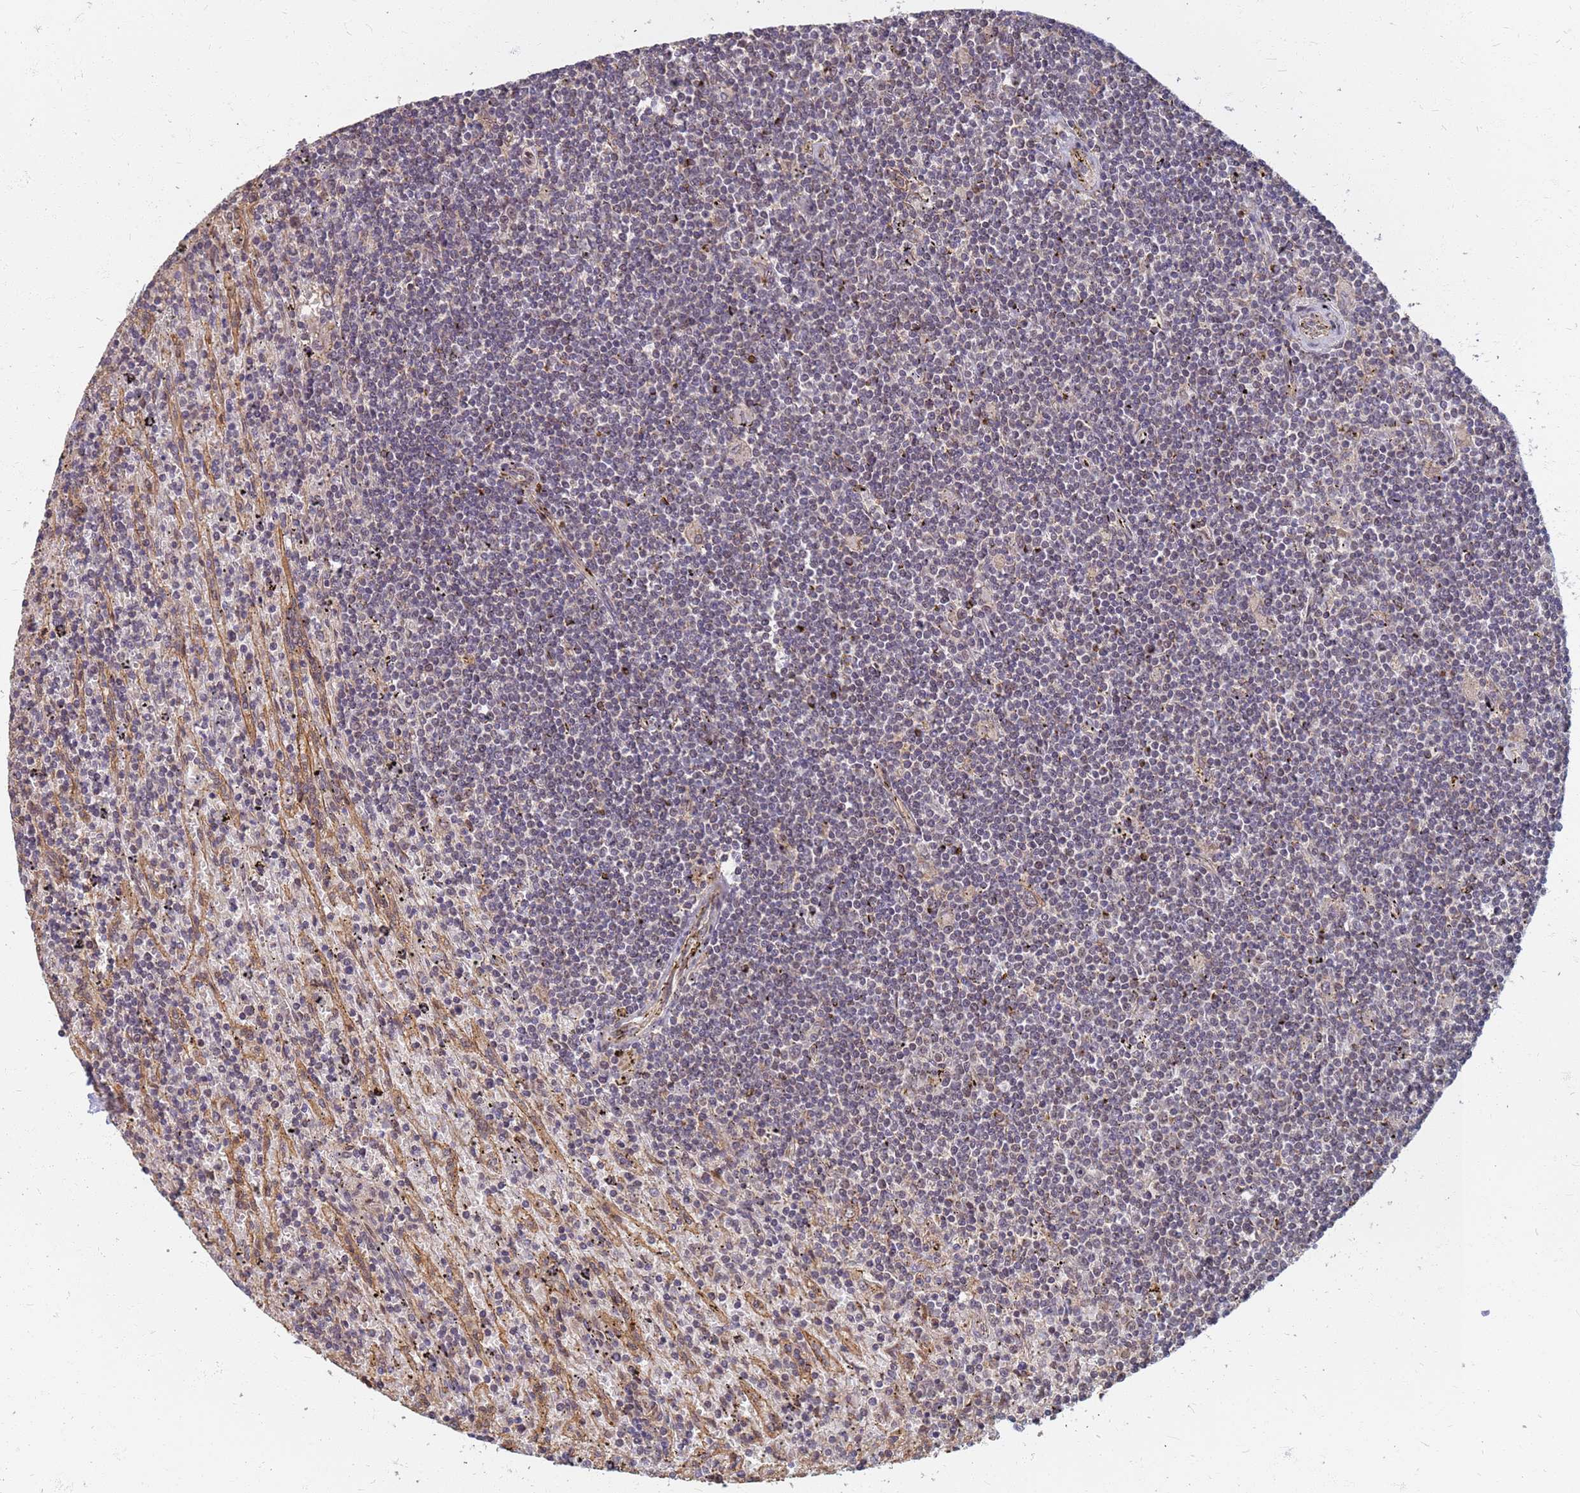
{"staining": {"intensity": "negative", "quantity": "none", "location": "none"}, "tissue": "lymphoma", "cell_type": "Tumor cells", "image_type": "cancer", "snomed": [{"axis": "morphology", "description": "Malignant lymphoma, non-Hodgkin's type, Low grade"}, {"axis": "topography", "description": "Spleen"}], "caption": "Lymphoma was stained to show a protein in brown. There is no significant expression in tumor cells.", "gene": "ITGB4", "patient": {"sex": "male", "age": 76}}